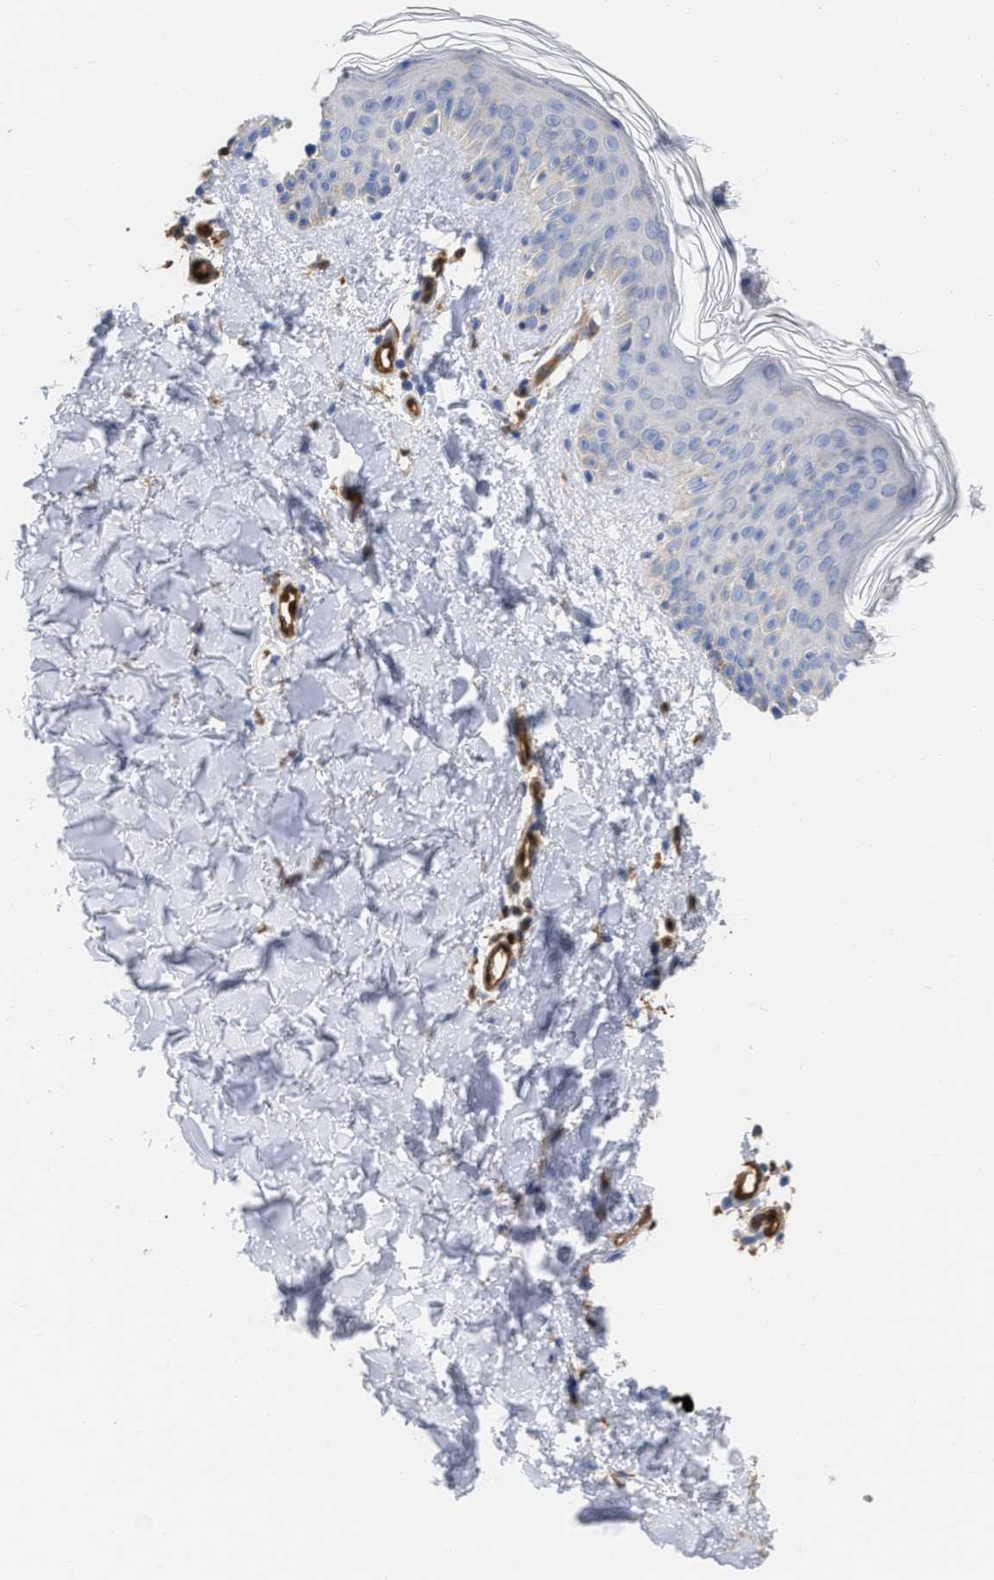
{"staining": {"intensity": "negative", "quantity": "none", "location": "none"}, "tissue": "skin", "cell_type": "Fibroblasts", "image_type": "normal", "snomed": [{"axis": "morphology", "description": "Normal tissue, NOS"}, {"axis": "topography", "description": "Skin"}], "caption": "DAB (3,3'-diaminobenzidine) immunohistochemical staining of unremarkable human skin demonstrates no significant expression in fibroblasts. (DAB (3,3'-diaminobenzidine) immunohistochemistry (IHC) with hematoxylin counter stain).", "gene": "GIMAP4", "patient": {"sex": "male", "age": 40}}